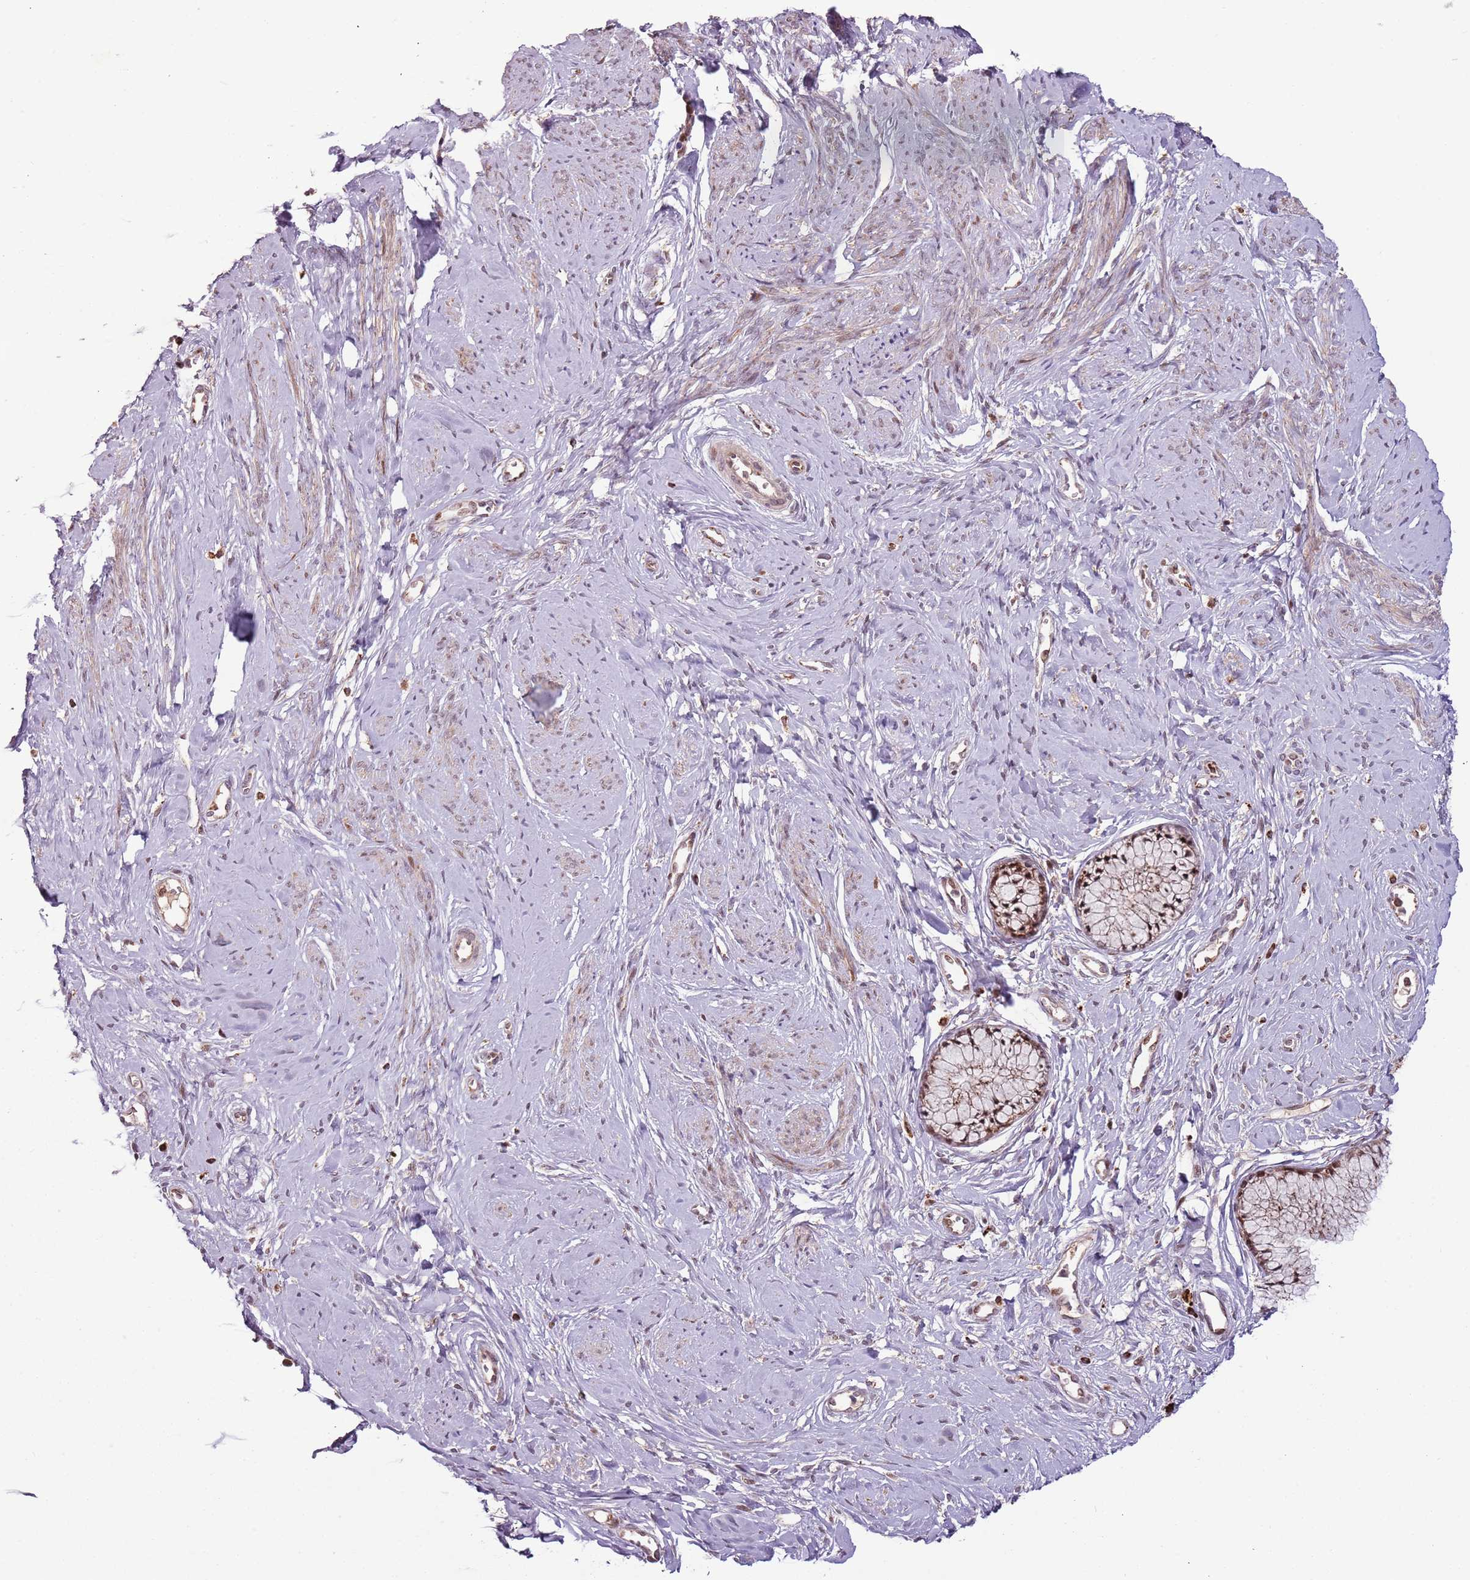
{"staining": {"intensity": "strong", "quantity": ">75%", "location": "cytoplasmic/membranous,nuclear"}, "tissue": "cervix", "cell_type": "Glandular cells", "image_type": "normal", "snomed": [{"axis": "morphology", "description": "Normal tissue, NOS"}, {"axis": "topography", "description": "Cervix"}], "caption": "Immunohistochemical staining of benign human cervix shows high levels of strong cytoplasmic/membranous,nuclear expression in about >75% of glandular cells.", "gene": "ULK3", "patient": {"sex": "female", "age": 42}}